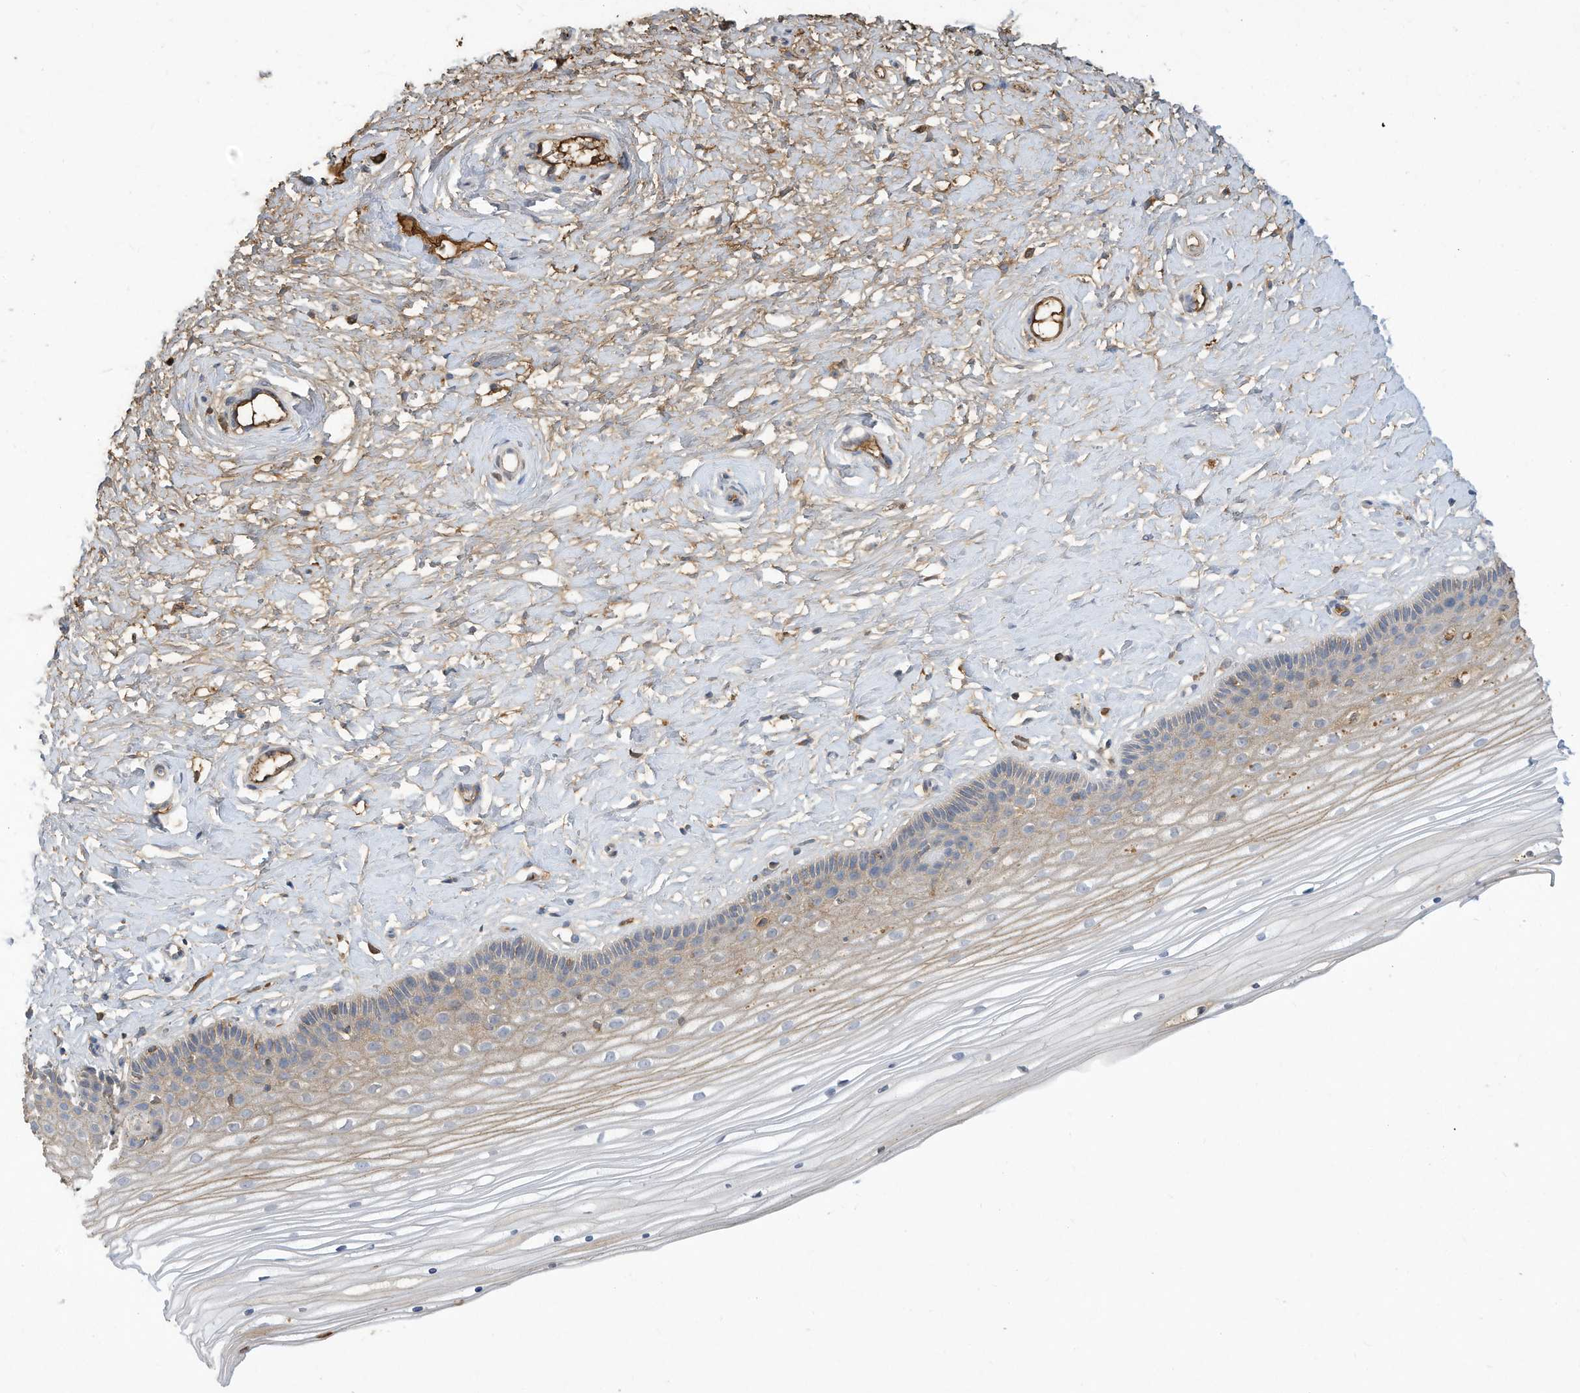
{"staining": {"intensity": "weak", "quantity": "25%-75%", "location": "cytoplasmic/membranous"}, "tissue": "vagina", "cell_type": "Squamous epithelial cells", "image_type": "normal", "snomed": [{"axis": "morphology", "description": "Normal tissue, NOS"}, {"axis": "topography", "description": "Vagina"}, {"axis": "topography", "description": "Cervix"}], "caption": "Immunohistochemical staining of unremarkable human vagina shows weak cytoplasmic/membranous protein expression in about 25%-75% of squamous epithelial cells.", "gene": "HAS3", "patient": {"sex": "female", "age": 40}}